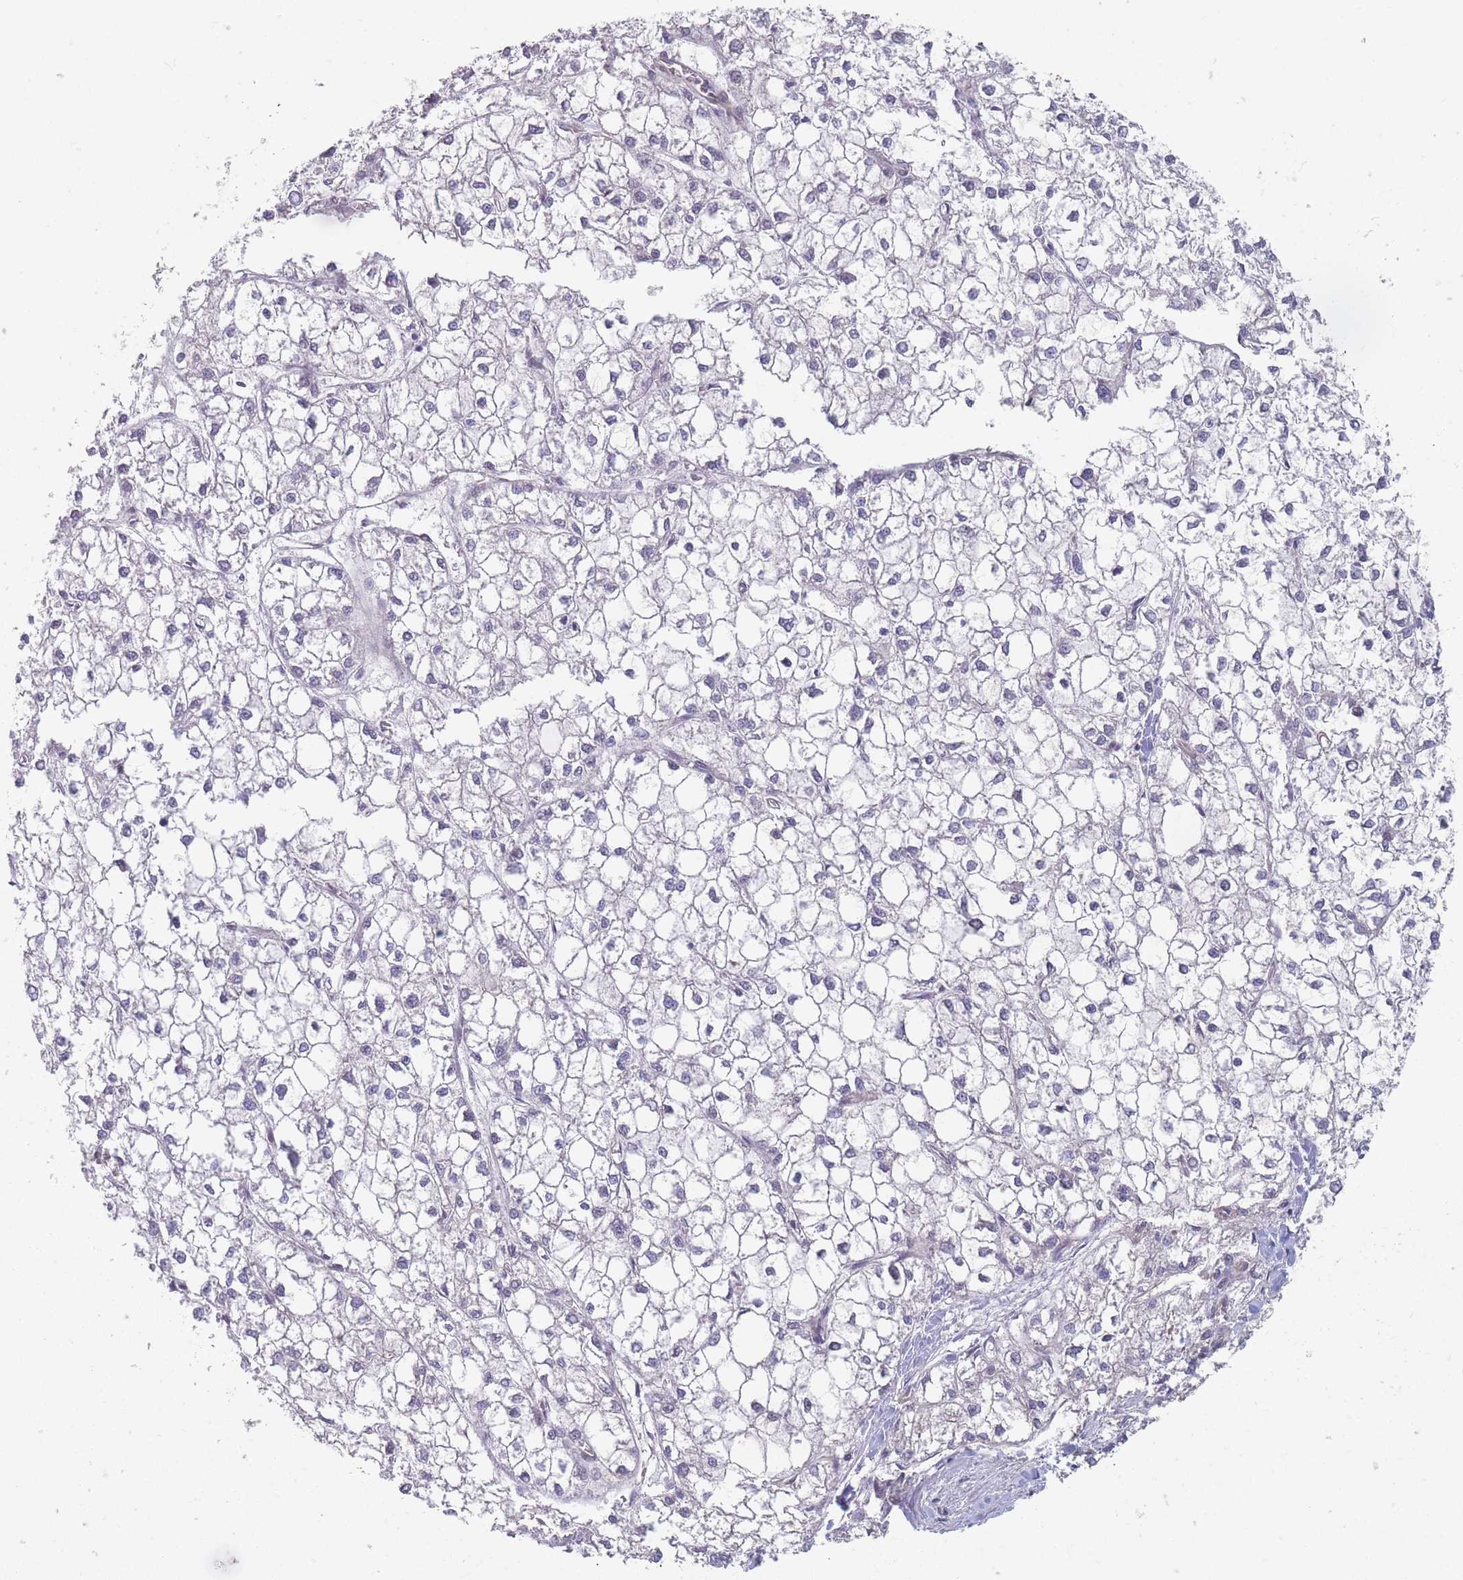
{"staining": {"intensity": "negative", "quantity": "none", "location": "none"}, "tissue": "liver cancer", "cell_type": "Tumor cells", "image_type": "cancer", "snomed": [{"axis": "morphology", "description": "Carcinoma, Hepatocellular, NOS"}, {"axis": "topography", "description": "Liver"}], "caption": "Tumor cells are negative for brown protein staining in hepatocellular carcinoma (liver).", "gene": "ANKRD10", "patient": {"sex": "female", "age": 43}}